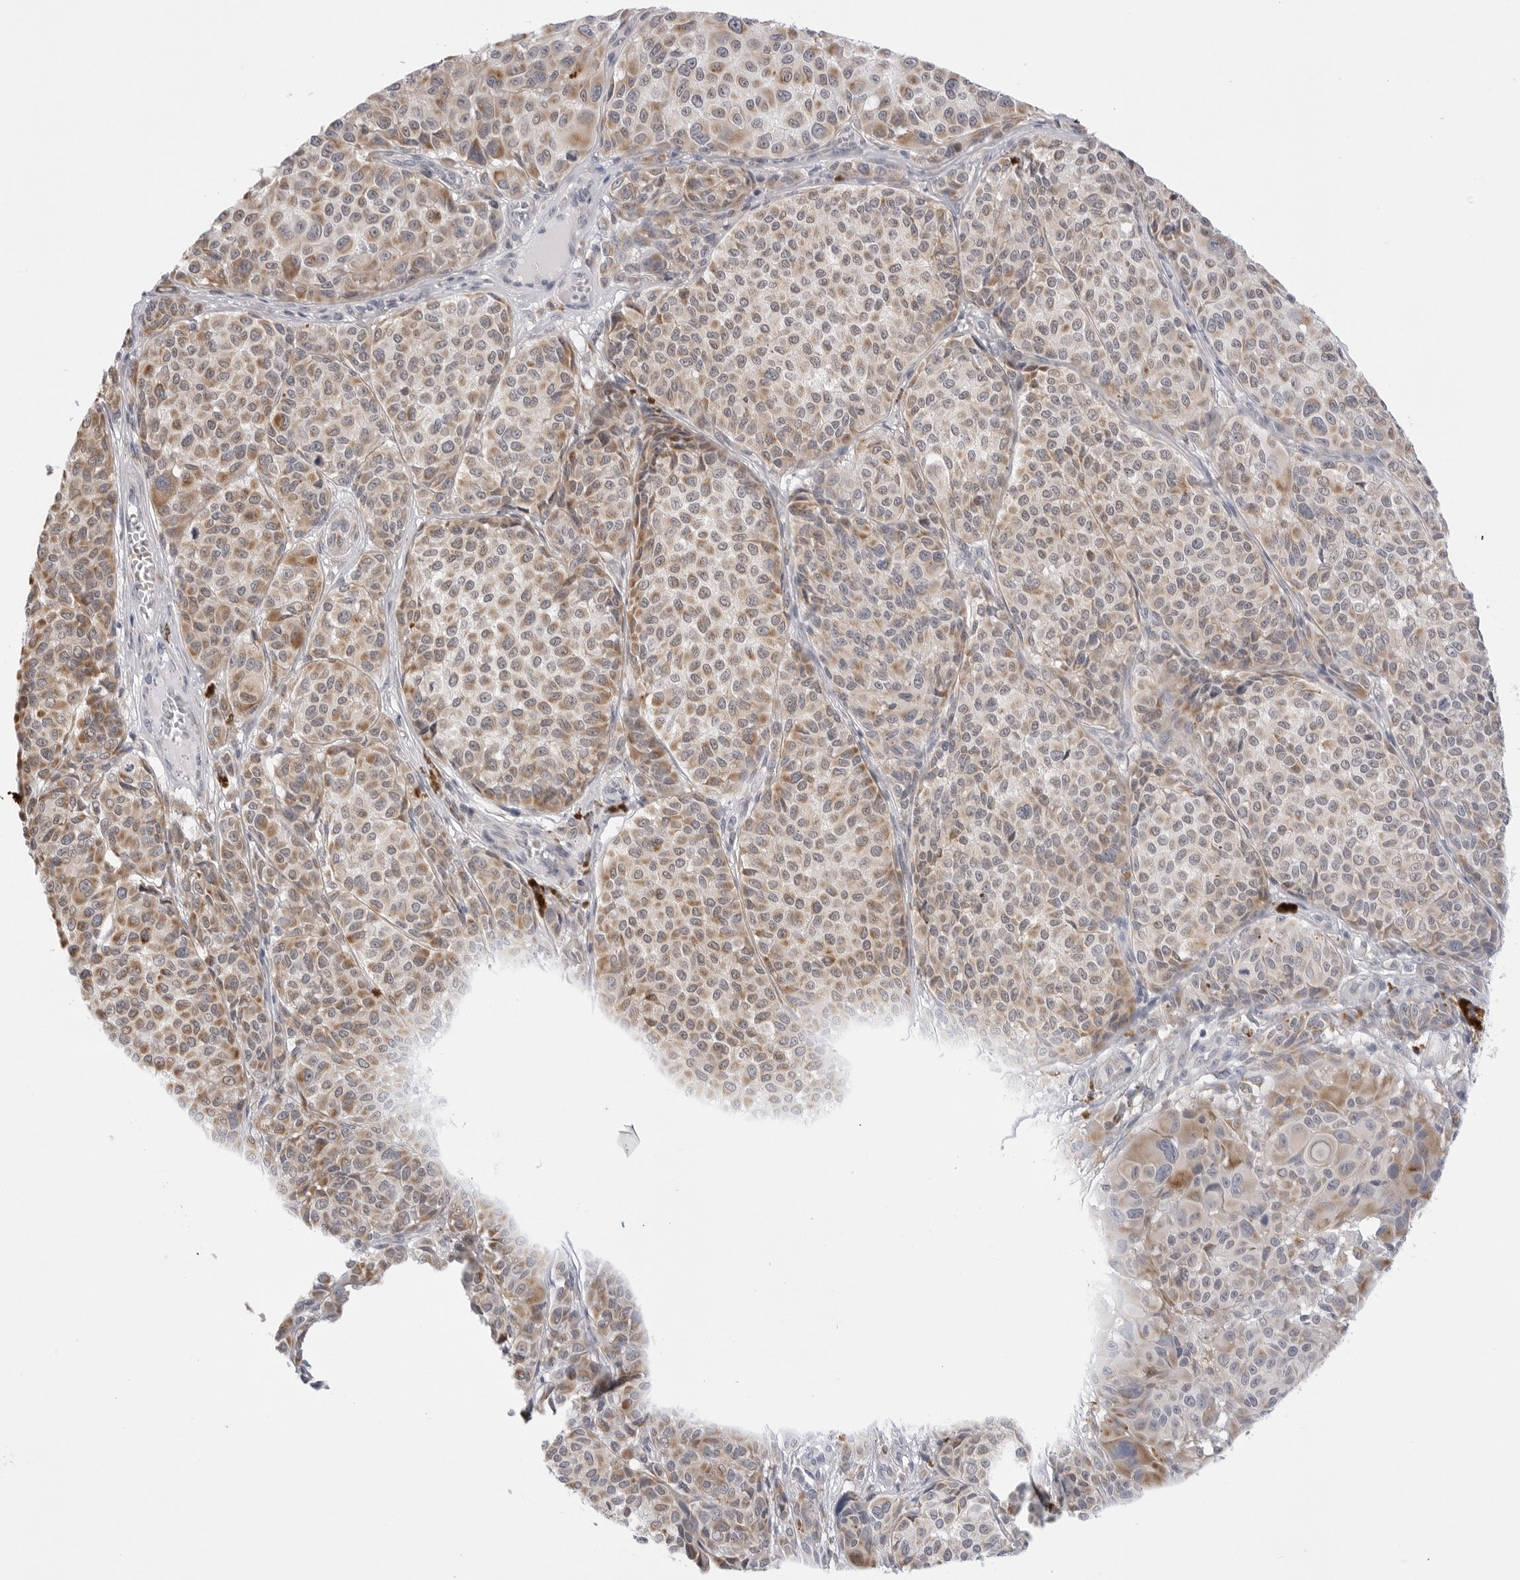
{"staining": {"intensity": "moderate", "quantity": "<25%", "location": "cytoplasmic/membranous"}, "tissue": "melanoma", "cell_type": "Tumor cells", "image_type": "cancer", "snomed": [{"axis": "morphology", "description": "Malignant melanoma, NOS"}, {"axis": "topography", "description": "Skin"}], "caption": "Tumor cells exhibit low levels of moderate cytoplasmic/membranous expression in about <25% of cells in human melanoma.", "gene": "RPN1", "patient": {"sex": "male", "age": 83}}